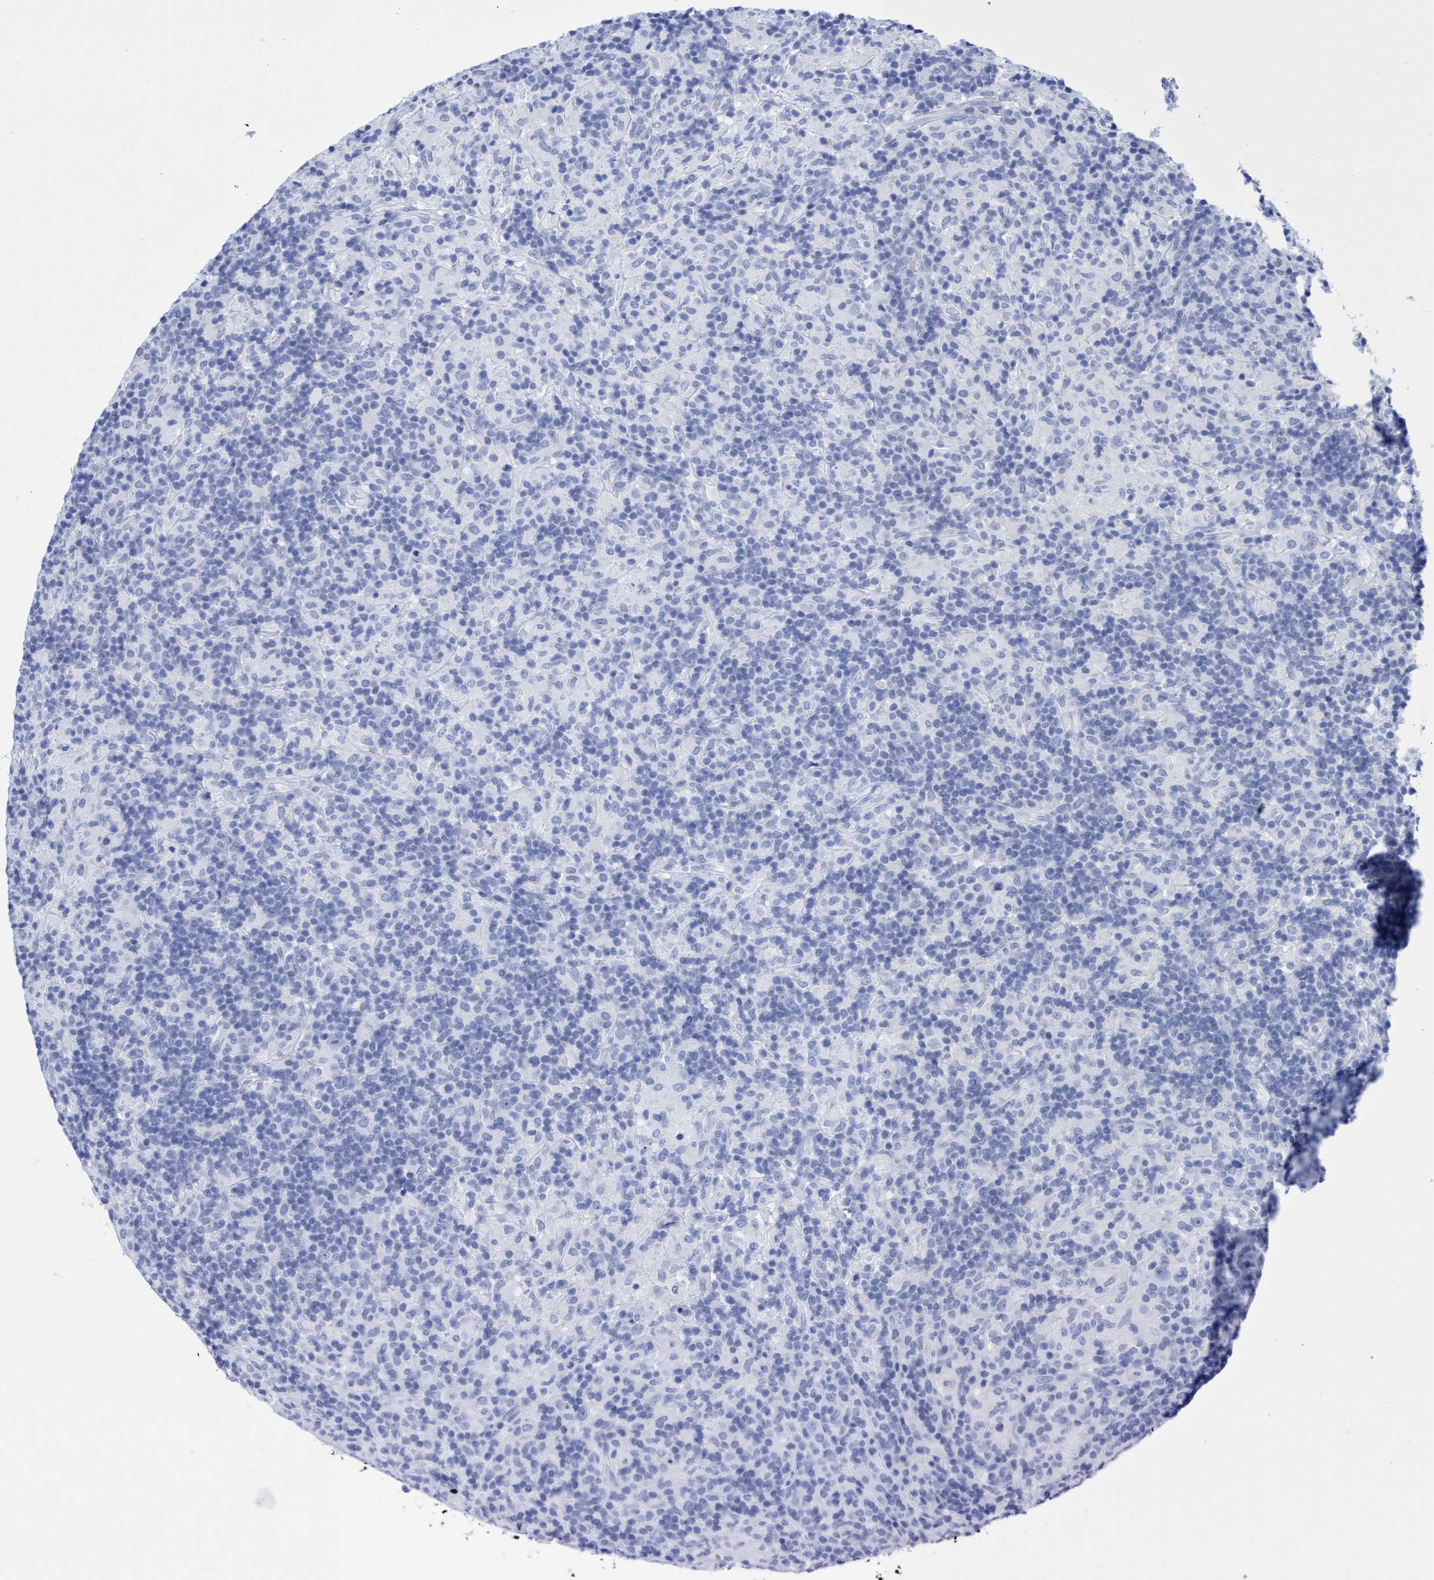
{"staining": {"intensity": "negative", "quantity": "none", "location": "none"}, "tissue": "lymphoma", "cell_type": "Tumor cells", "image_type": "cancer", "snomed": [{"axis": "morphology", "description": "Hodgkin's disease, NOS"}, {"axis": "topography", "description": "Lymph node"}], "caption": "High power microscopy photomicrograph of an immunohistochemistry (IHC) micrograph of Hodgkin's disease, revealing no significant staining in tumor cells.", "gene": "INSL6", "patient": {"sex": "male", "age": 70}}